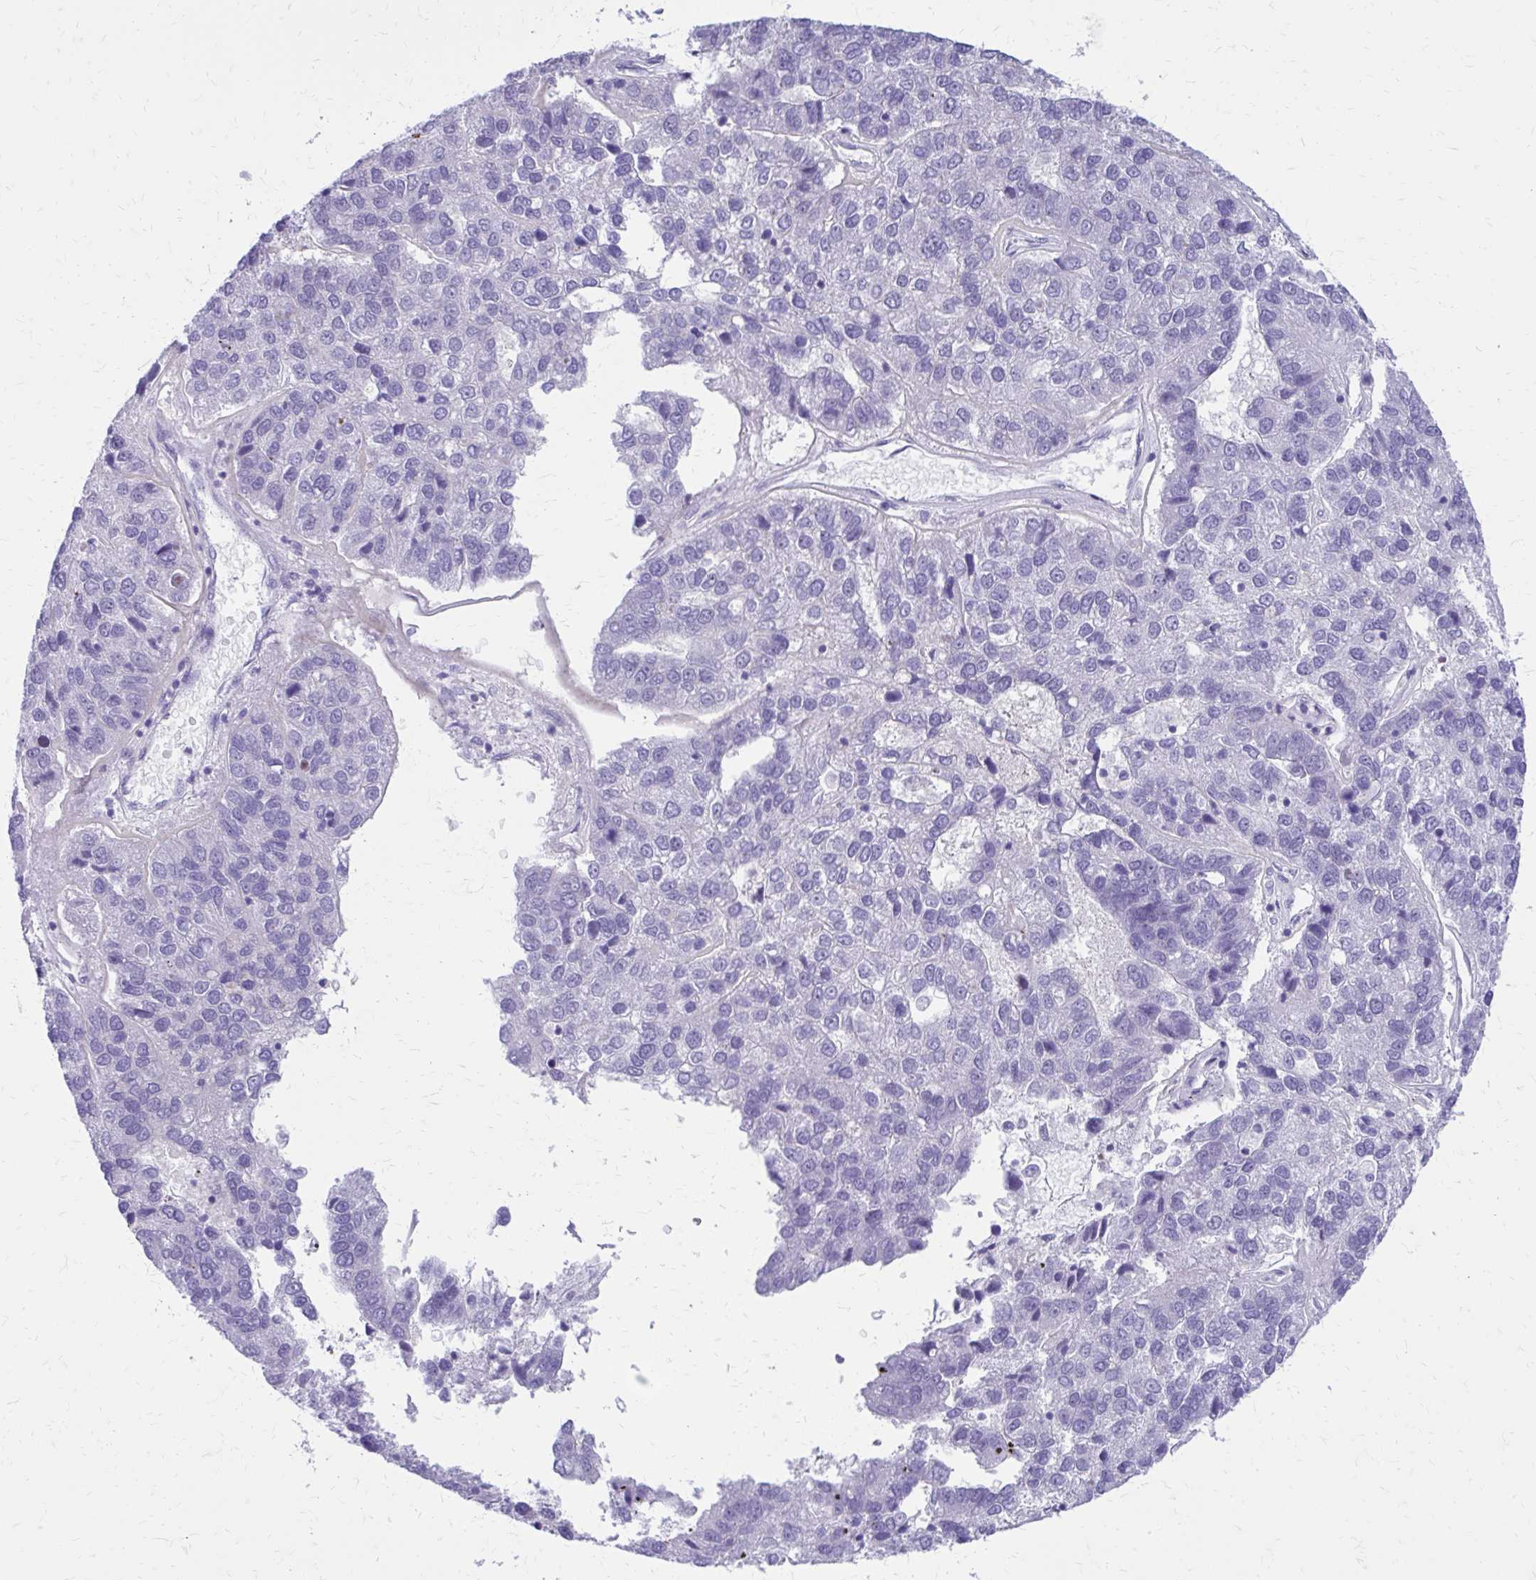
{"staining": {"intensity": "negative", "quantity": "none", "location": "none"}, "tissue": "pancreatic cancer", "cell_type": "Tumor cells", "image_type": "cancer", "snomed": [{"axis": "morphology", "description": "Adenocarcinoma, NOS"}, {"axis": "topography", "description": "Pancreas"}], "caption": "Immunohistochemical staining of human pancreatic cancer (adenocarcinoma) shows no significant expression in tumor cells.", "gene": "LCN15", "patient": {"sex": "female", "age": 61}}